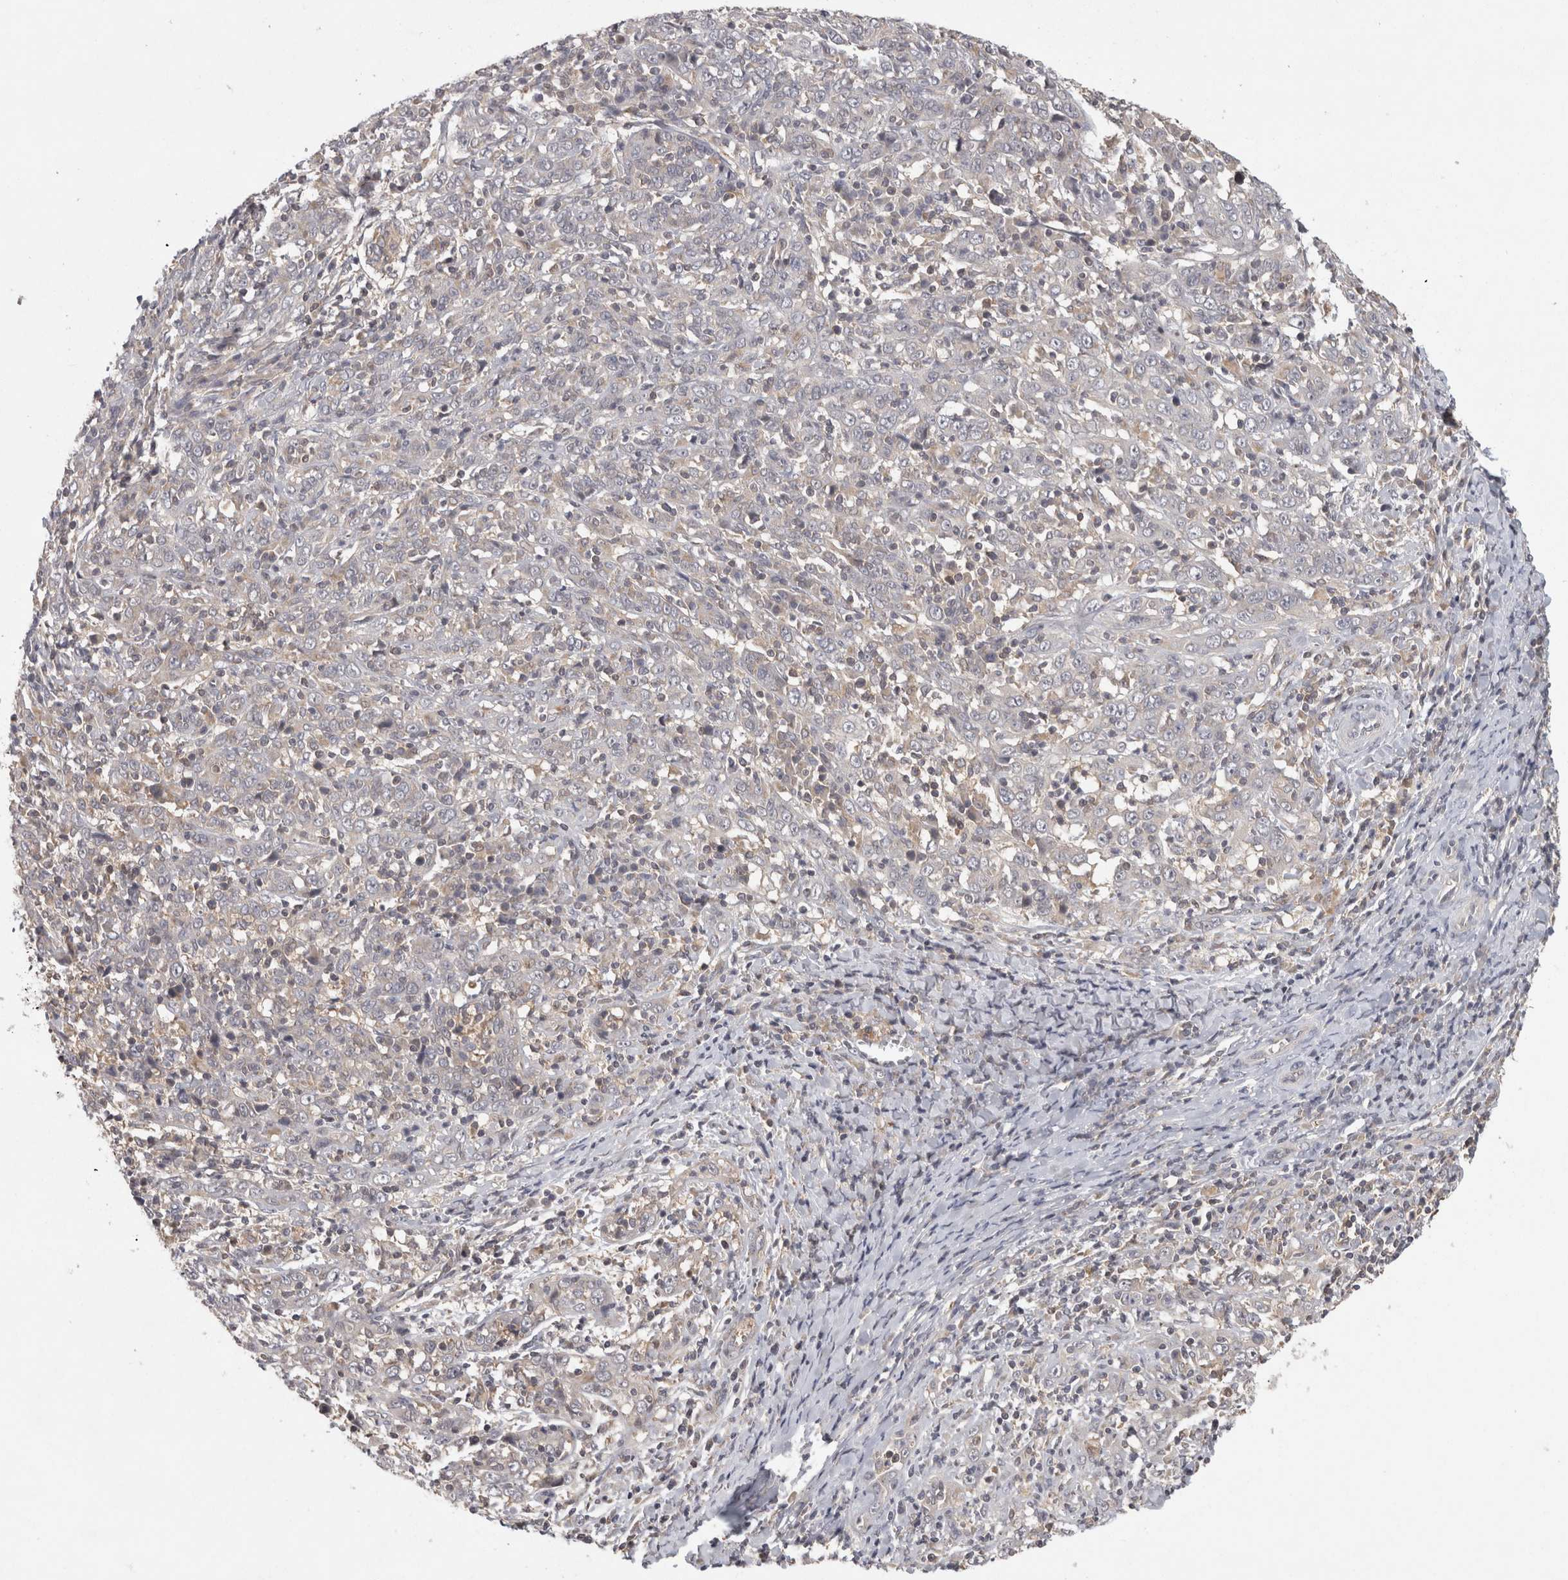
{"staining": {"intensity": "negative", "quantity": "none", "location": "none"}, "tissue": "cervical cancer", "cell_type": "Tumor cells", "image_type": "cancer", "snomed": [{"axis": "morphology", "description": "Squamous cell carcinoma, NOS"}, {"axis": "topography", "description": "Cervix"}], "caption": "Squamous cell carcinoma (cervical) stained for a protein using immunohistochemistry (IHC) exhibits no staining tumor cells.", "gene": "ACAT2", "patient": {"sex": "female", "age": 46}}